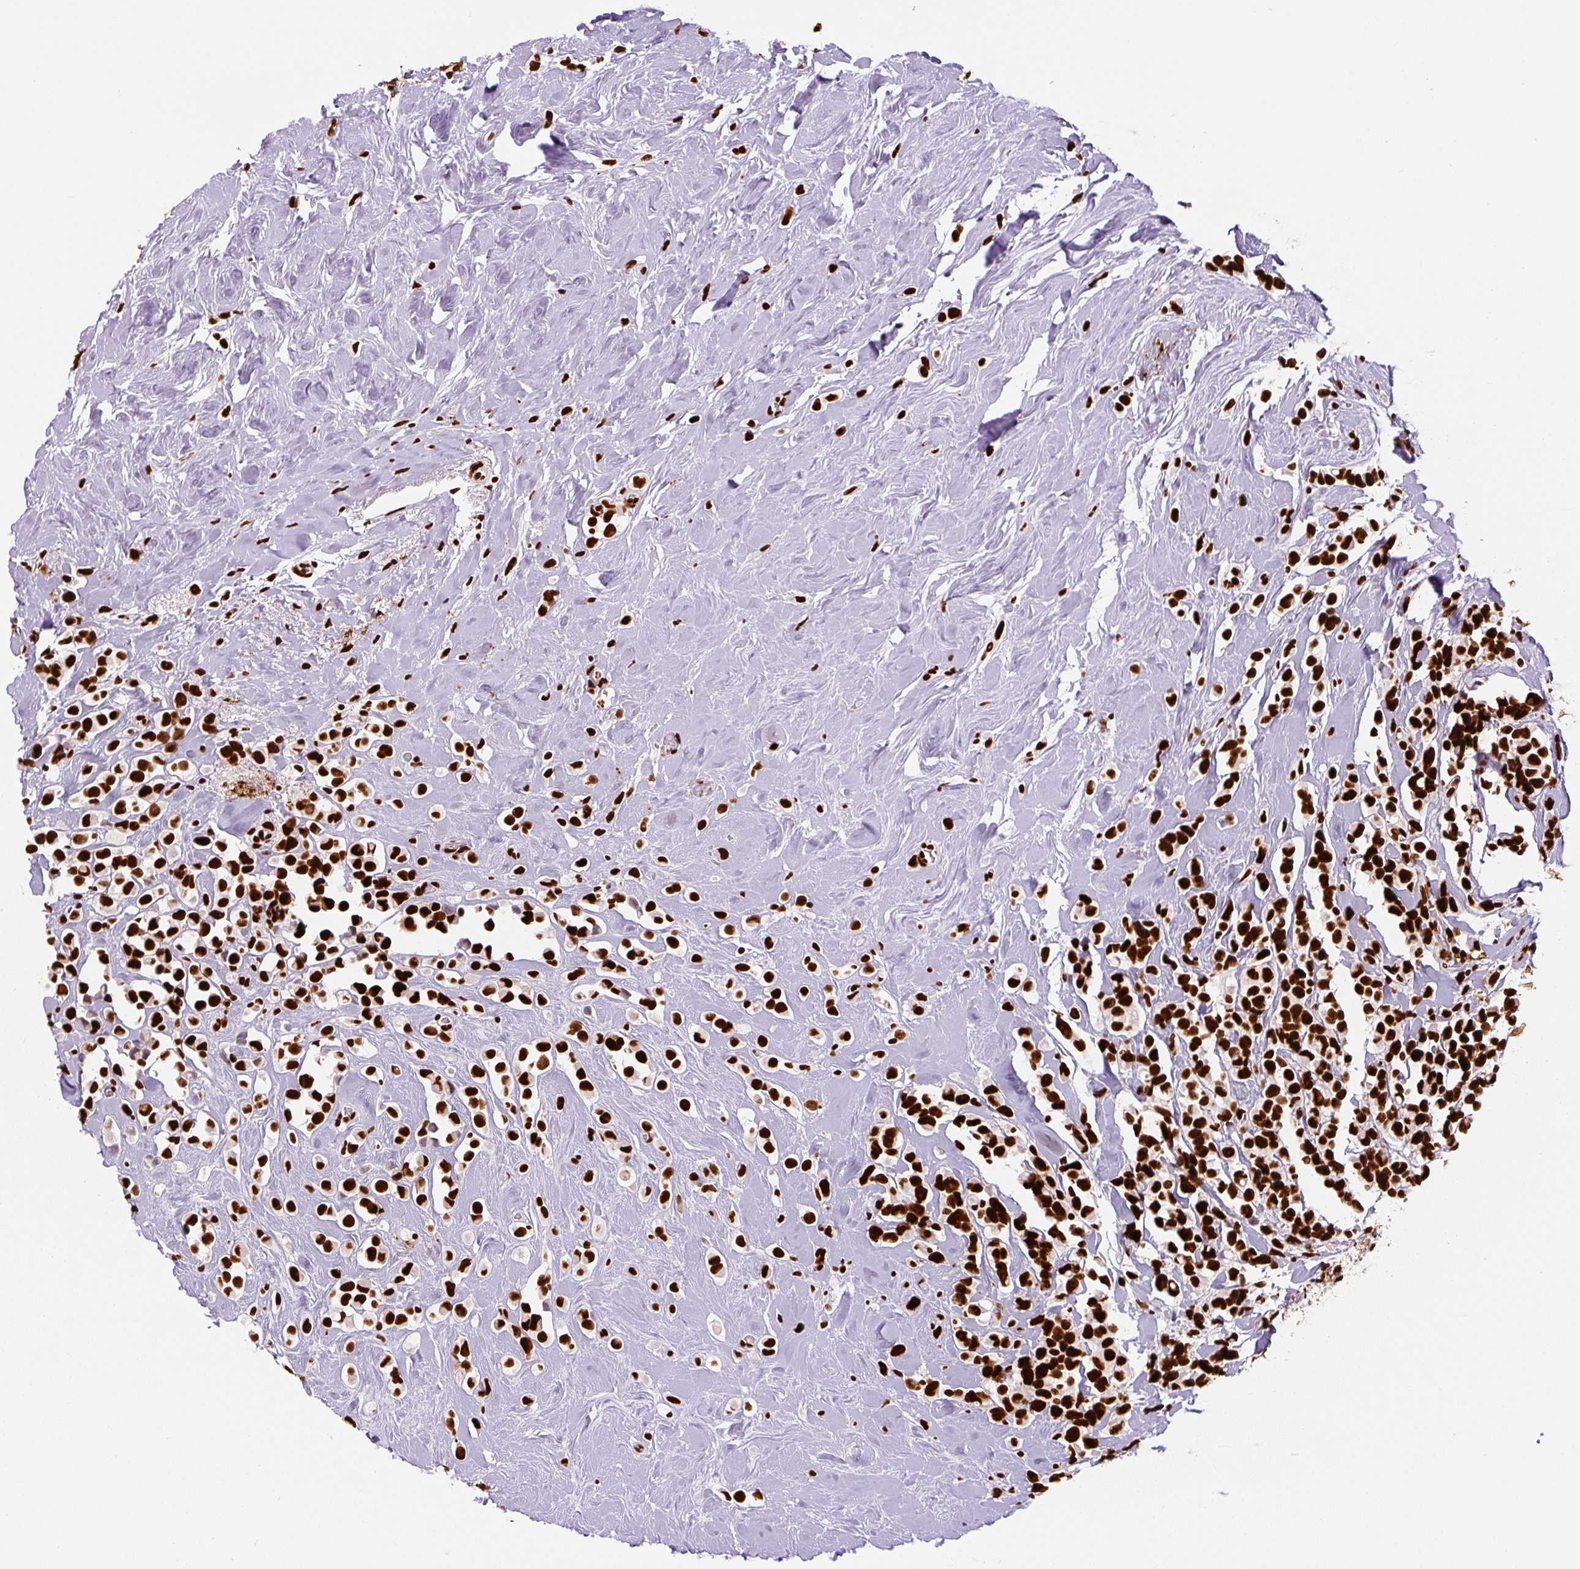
{"staining": {"intensity": "strong", "quantity": ">75%", "location": "nuclear"}, "tissue": "breast cancer", "cell_type": "Tumor cells", "image_type": "cancer", "snomed": [{"axis": "morphology", "description": "Duct carcinoma"}, {"axis": "topography", "description": "Breast"}], "caption": "Protein analysis of breast cancer tissue displays strong nuclear staining in approximately >75% of tumor cells. The staining is performed using DAB (3,3'-diaminobenzidine) brown chromogen to label protein expression. The nuclei are counter-stained blue using hematoxylin.", "gene": "FUS", "patient": {"sex": "female", "age": 80}}